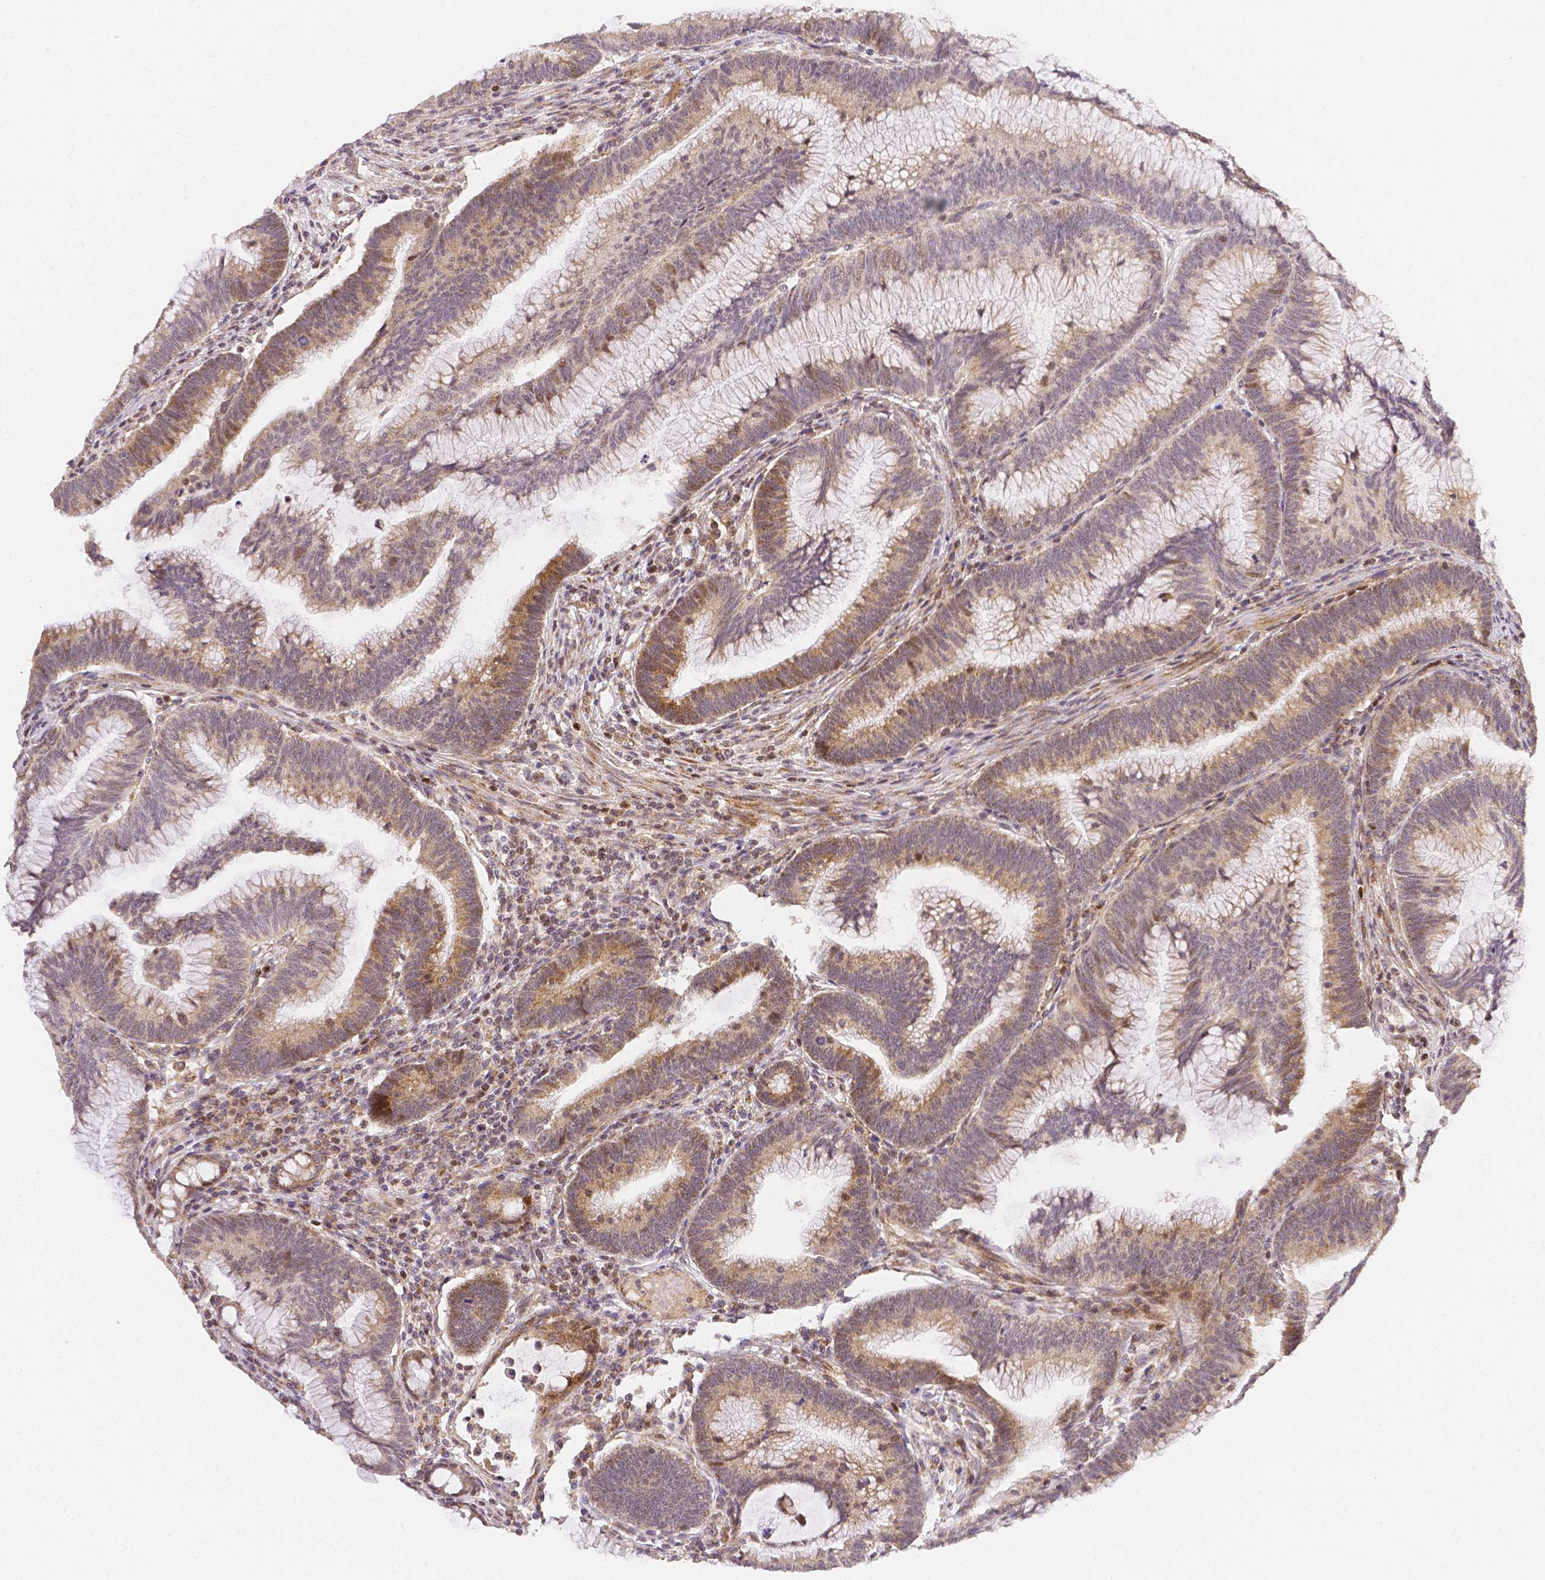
{"staining": {"intensity": "moderate", "quantity": ">75%", "location": "cytoplasmic/membranous,nuclear"}, "tissue": "colorectal cancer", "cell_type": "Tumor cells", "image_type": "cancer", "snomed": [{"axis": "morphology", "description": "Adenocarcinoma, NOS"}, {"axis": "topography", "description": "Colon"}], "caption": "Protein analysis of colorectal adenocarcinoma tissue shows moderate cytoplasmic/membranous and nuclear expression in about >75% of tumor cells.", "gene": "RHOT1", "patient": {"sex": "female", "age": 78}}